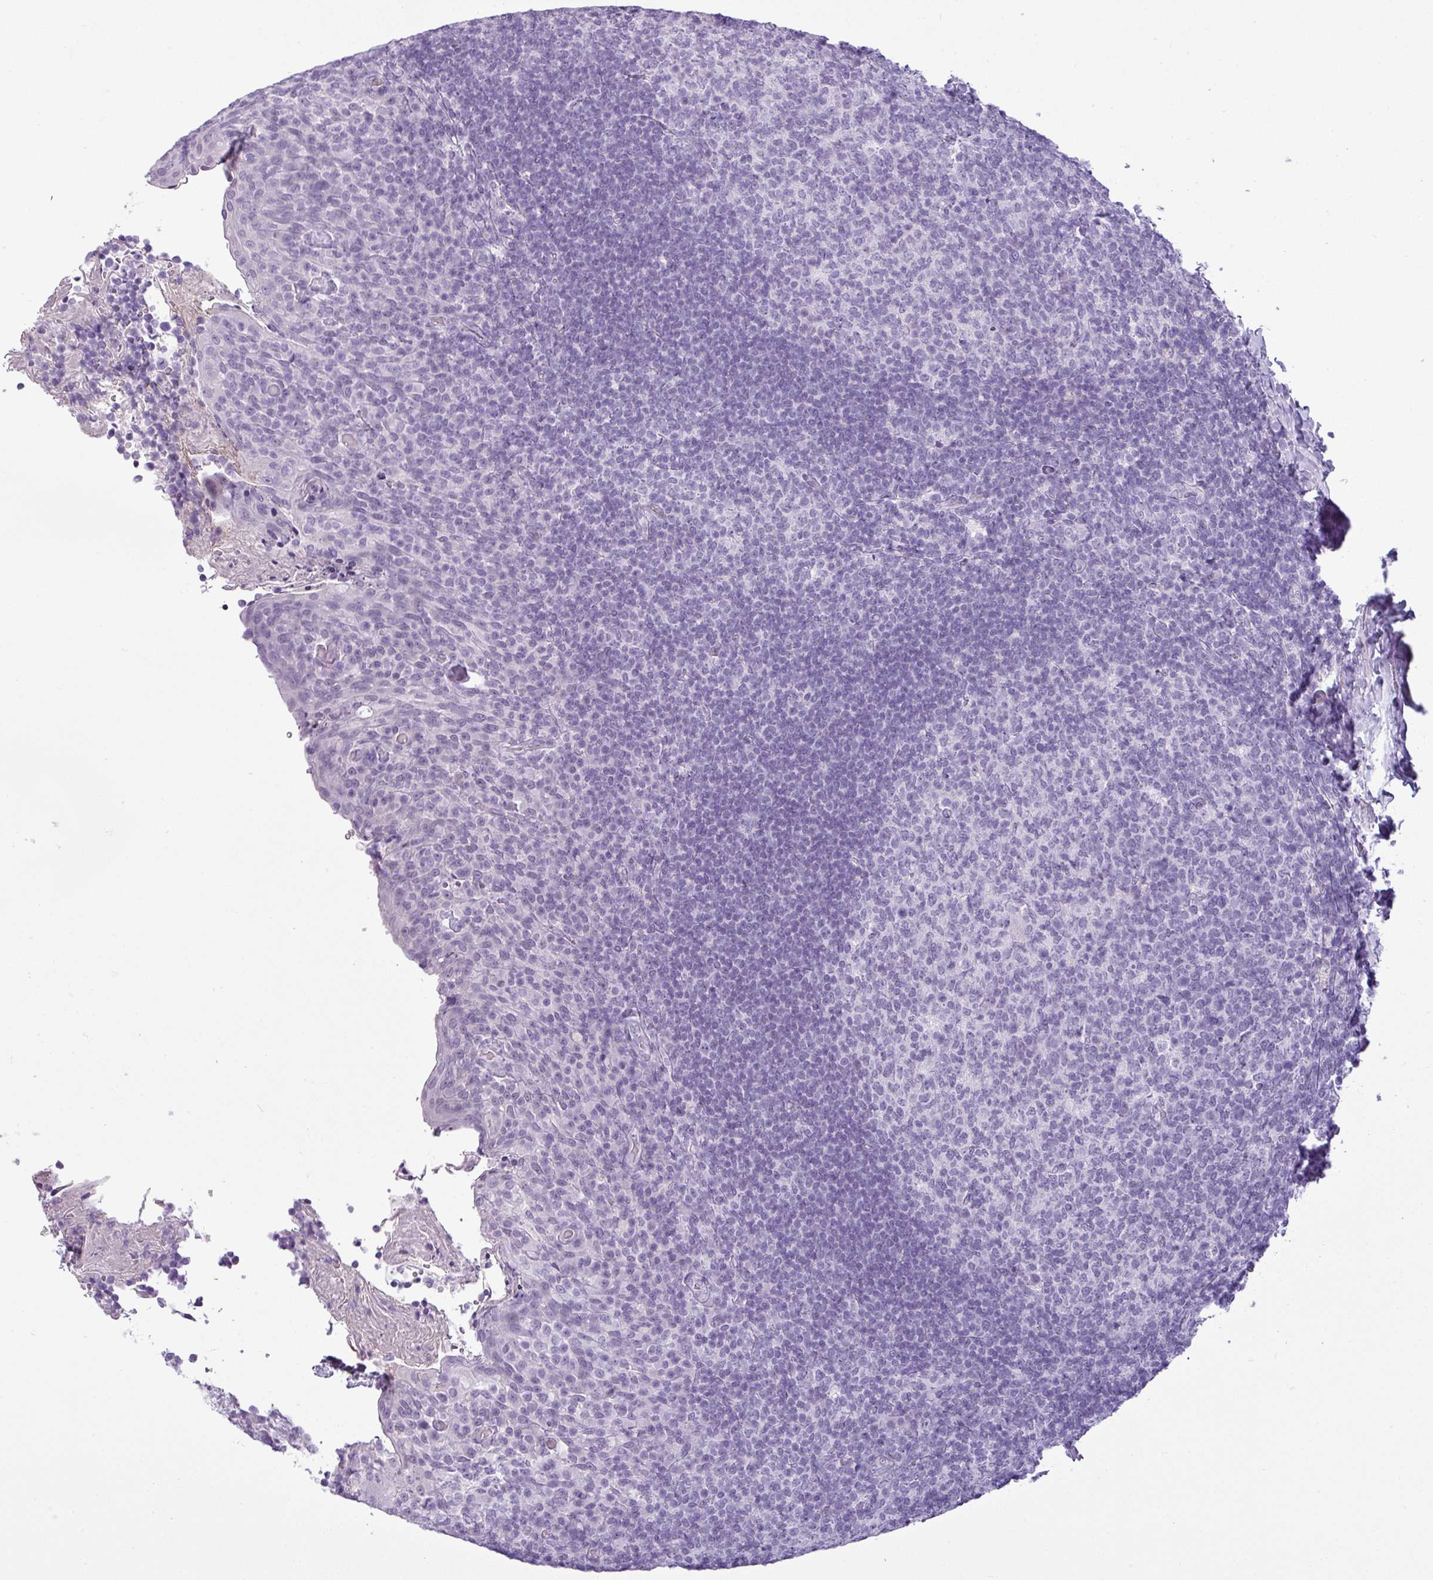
{"staining": {"intensity": "negative", "quantity": "none", "location": "none"}, "tissue": "tonsil", "cell_type": "Germinal center cells", "image_type": "normal", "snomed": [{"axis": "morphology", "description": "Normal tissue, NOS"}, {"axis": "topography", "description": "Tonsil"}], "caption": "Tonsil stained for a protein using immunohistochemistry displays no positivity germinal center cells.", "gene": "CDH16", "patient": {"sex": "female", "age": 10}}